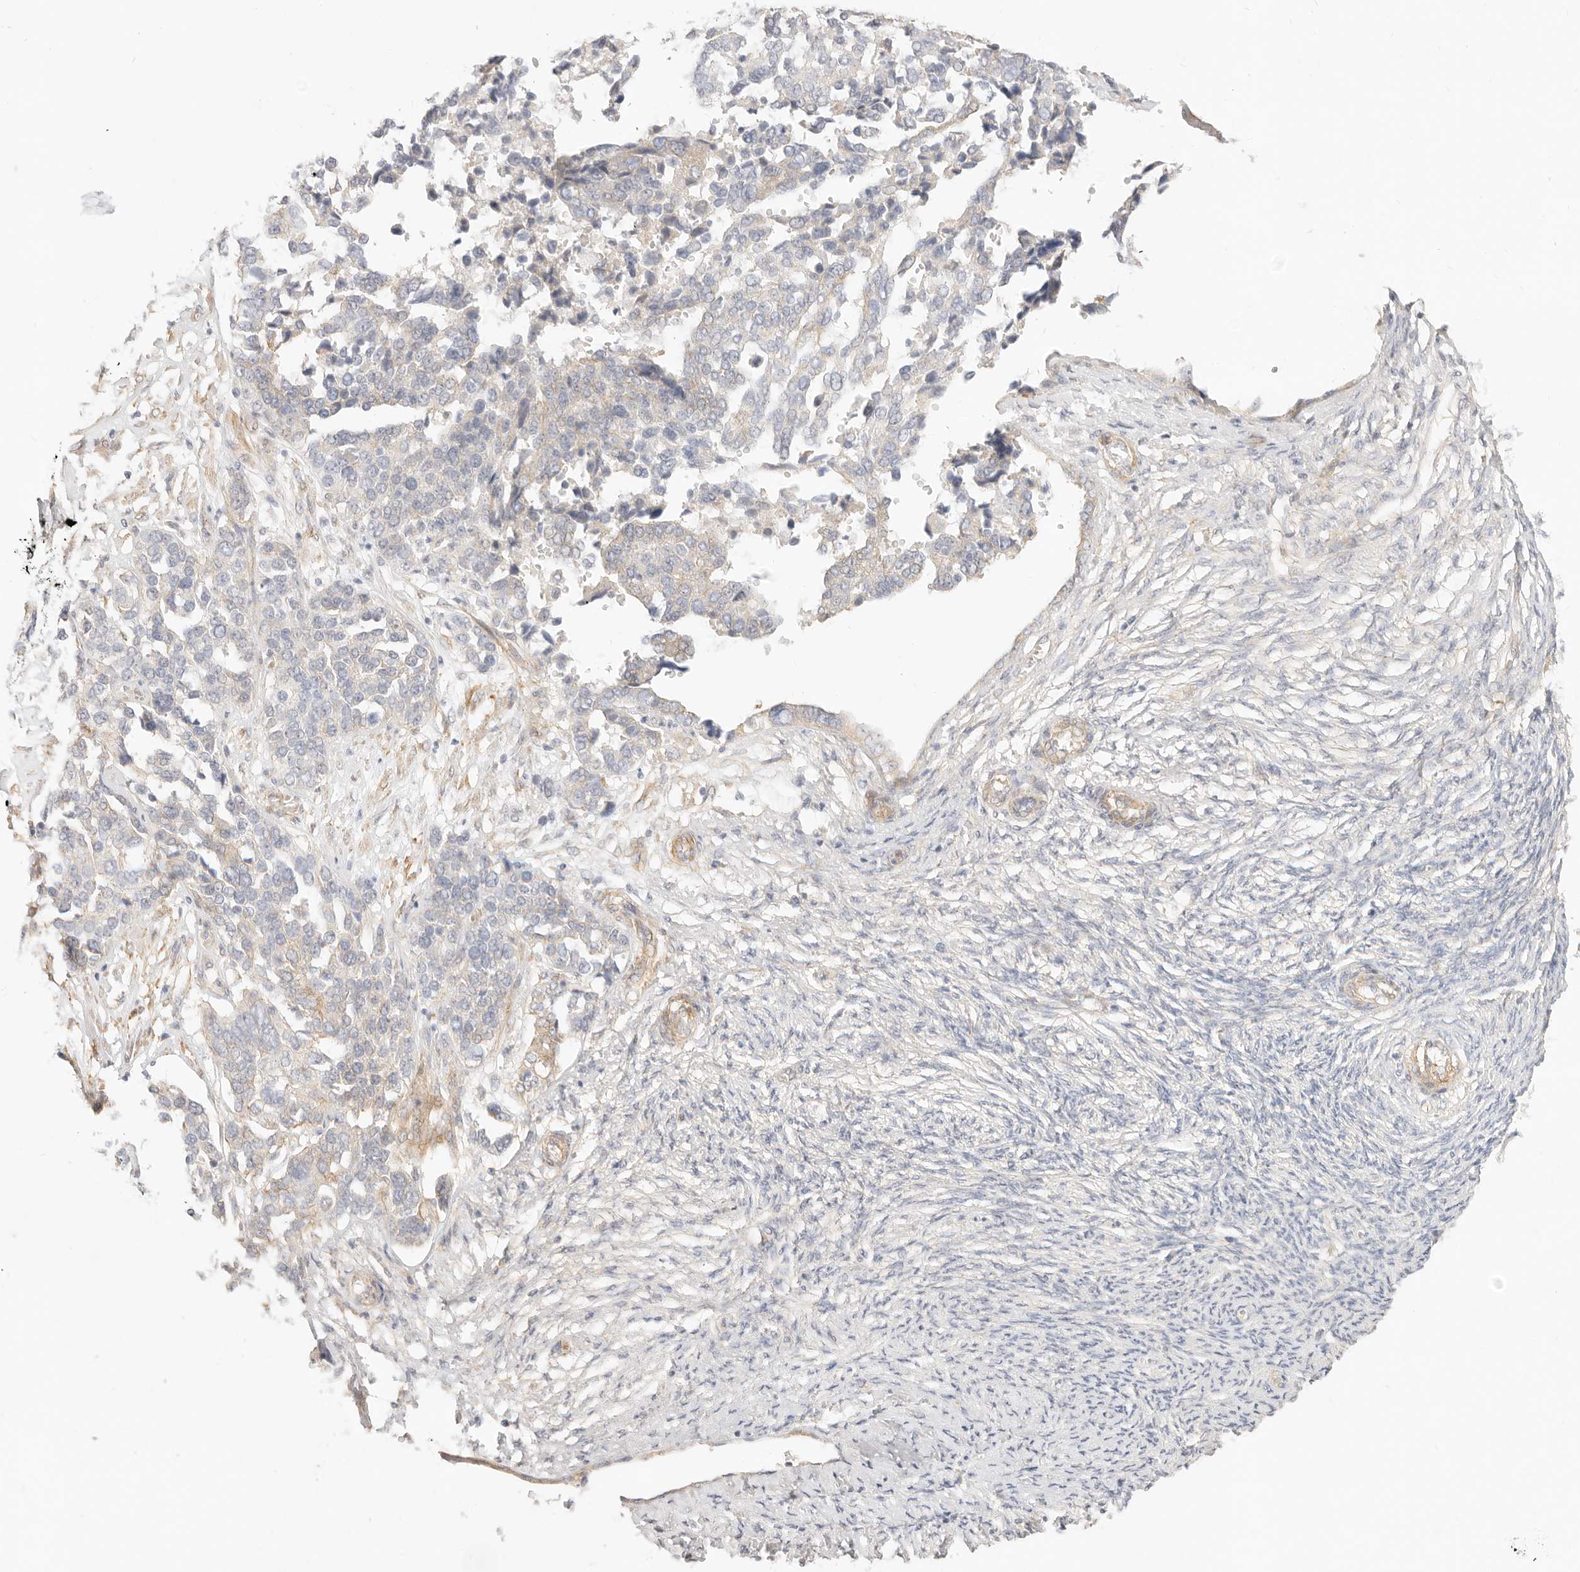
{"staining": {"intensity": "weak", "quantity": "<25%", "location": "cytoplasmic/membranous"}, "tissue": "ovarian cancer", "cell_type": "Tumor cells", "image_type": "cancer", "snomed": [{"axis": "morphology", "description": "Cystadenocarcinoma, serous, NOS"}, {"axis": "topography", "description": "Ovary"}], "caption": "Image shows no significant protein expression in tumor cells of ovarian serous cystadenocarcinoma.", "gene": "UBXN10", "patient": {"sex": "female", "age": 44}}